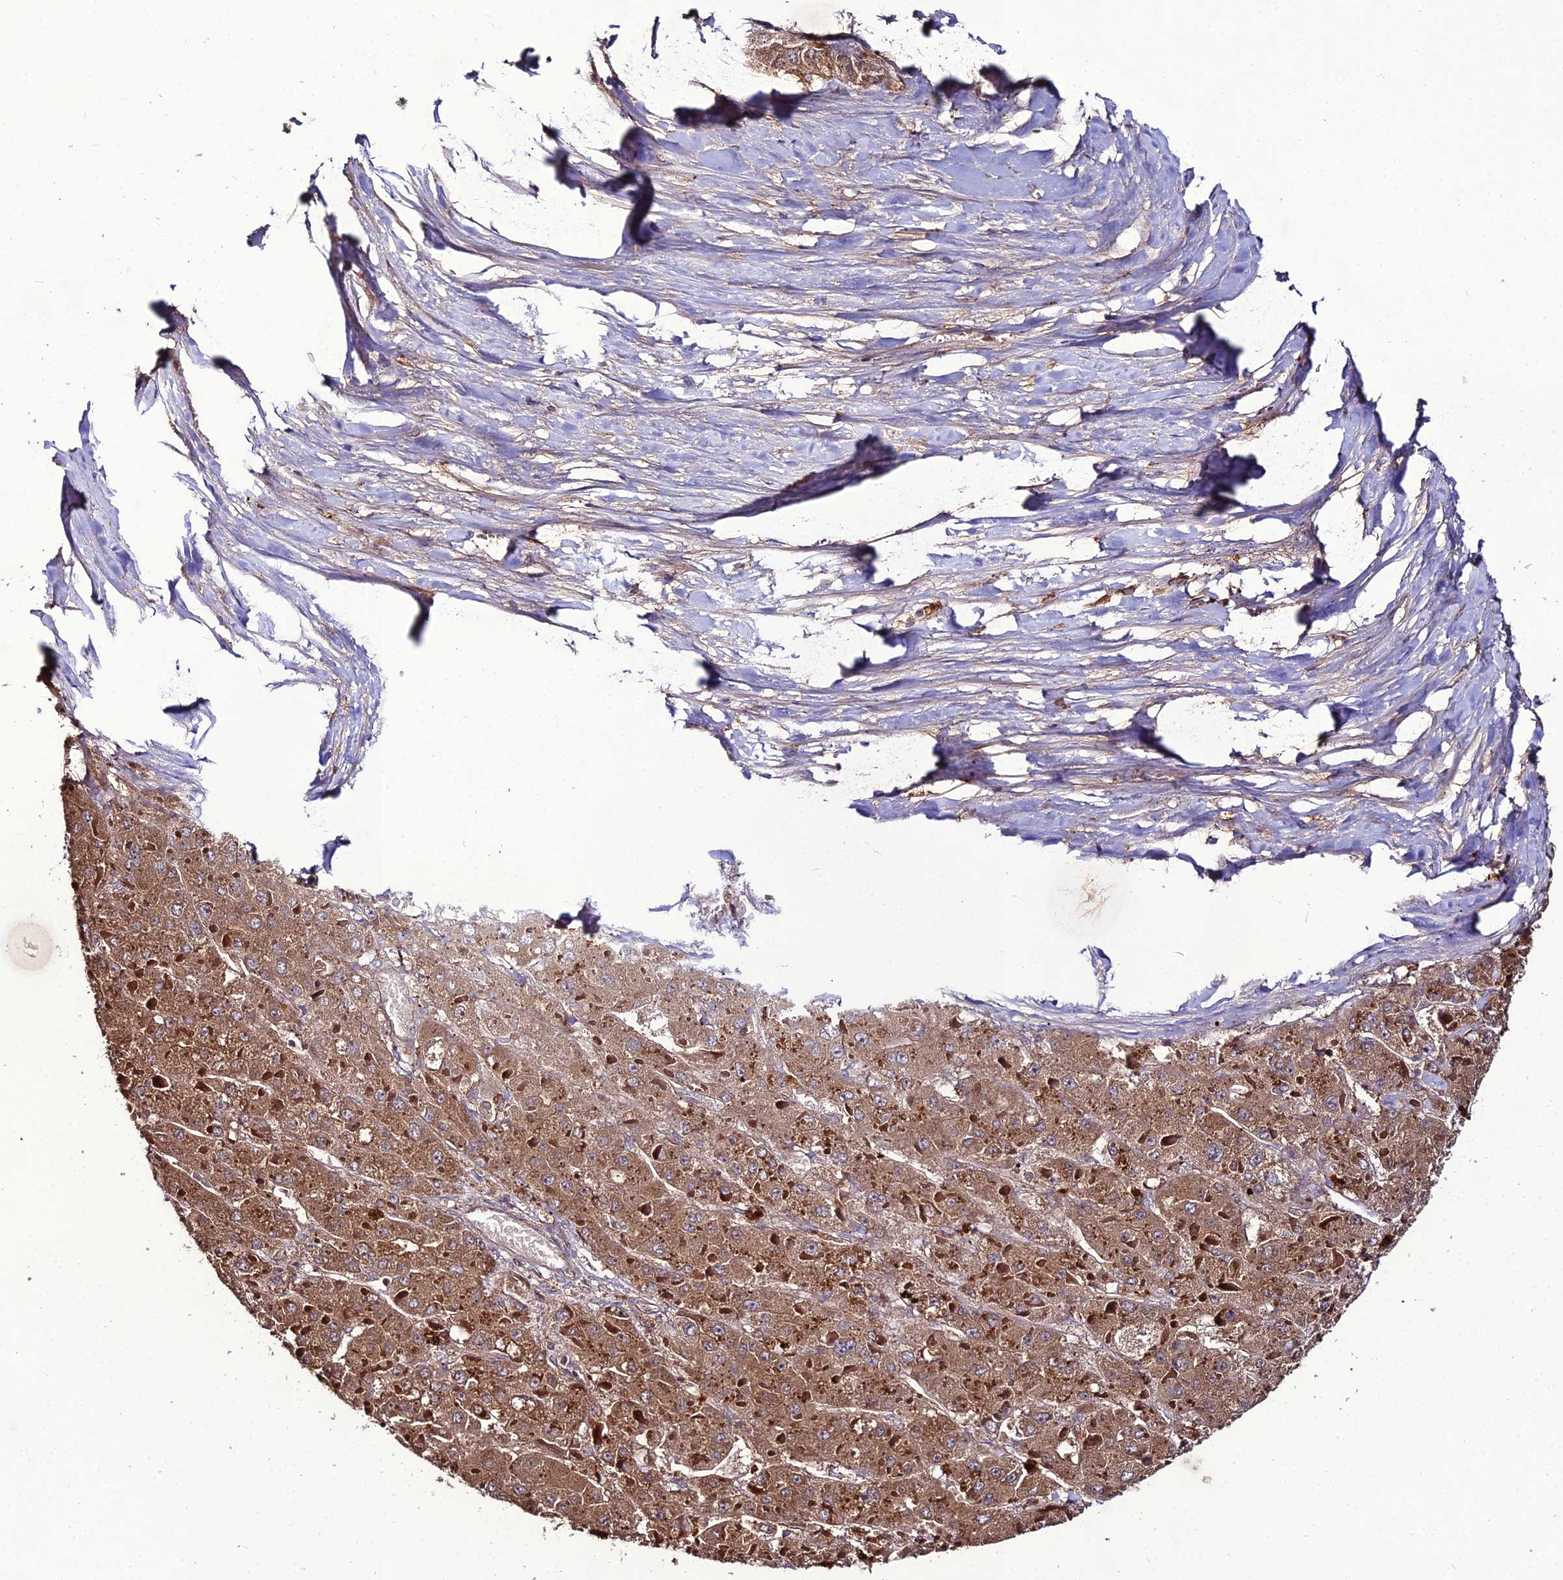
{"staining": {"intensity": "moderate", "quantity": ">75%", "location": "cytoplasmic/membranous"}, "tissue": "liver cancer", "cell_type": "Tumor cells", "image_type": "cancer", "snomed": [{"axis": "morphology", "description": "Carcinoma, Hepatocellular, NOS"}, {"axis": "topography", "description": "Liver"}], "caption": "Liver cancer stained with immunohistochemistry reveals moderate cytoplasmic/membranous positivity in approximately >75% of tumor cells. (DAB (3,3'-diaminobenzidine) IHC with brightfield microscopy, high magnification).", "gene": "KCTD16", "patient": {"sex": "female", "age": 73}}